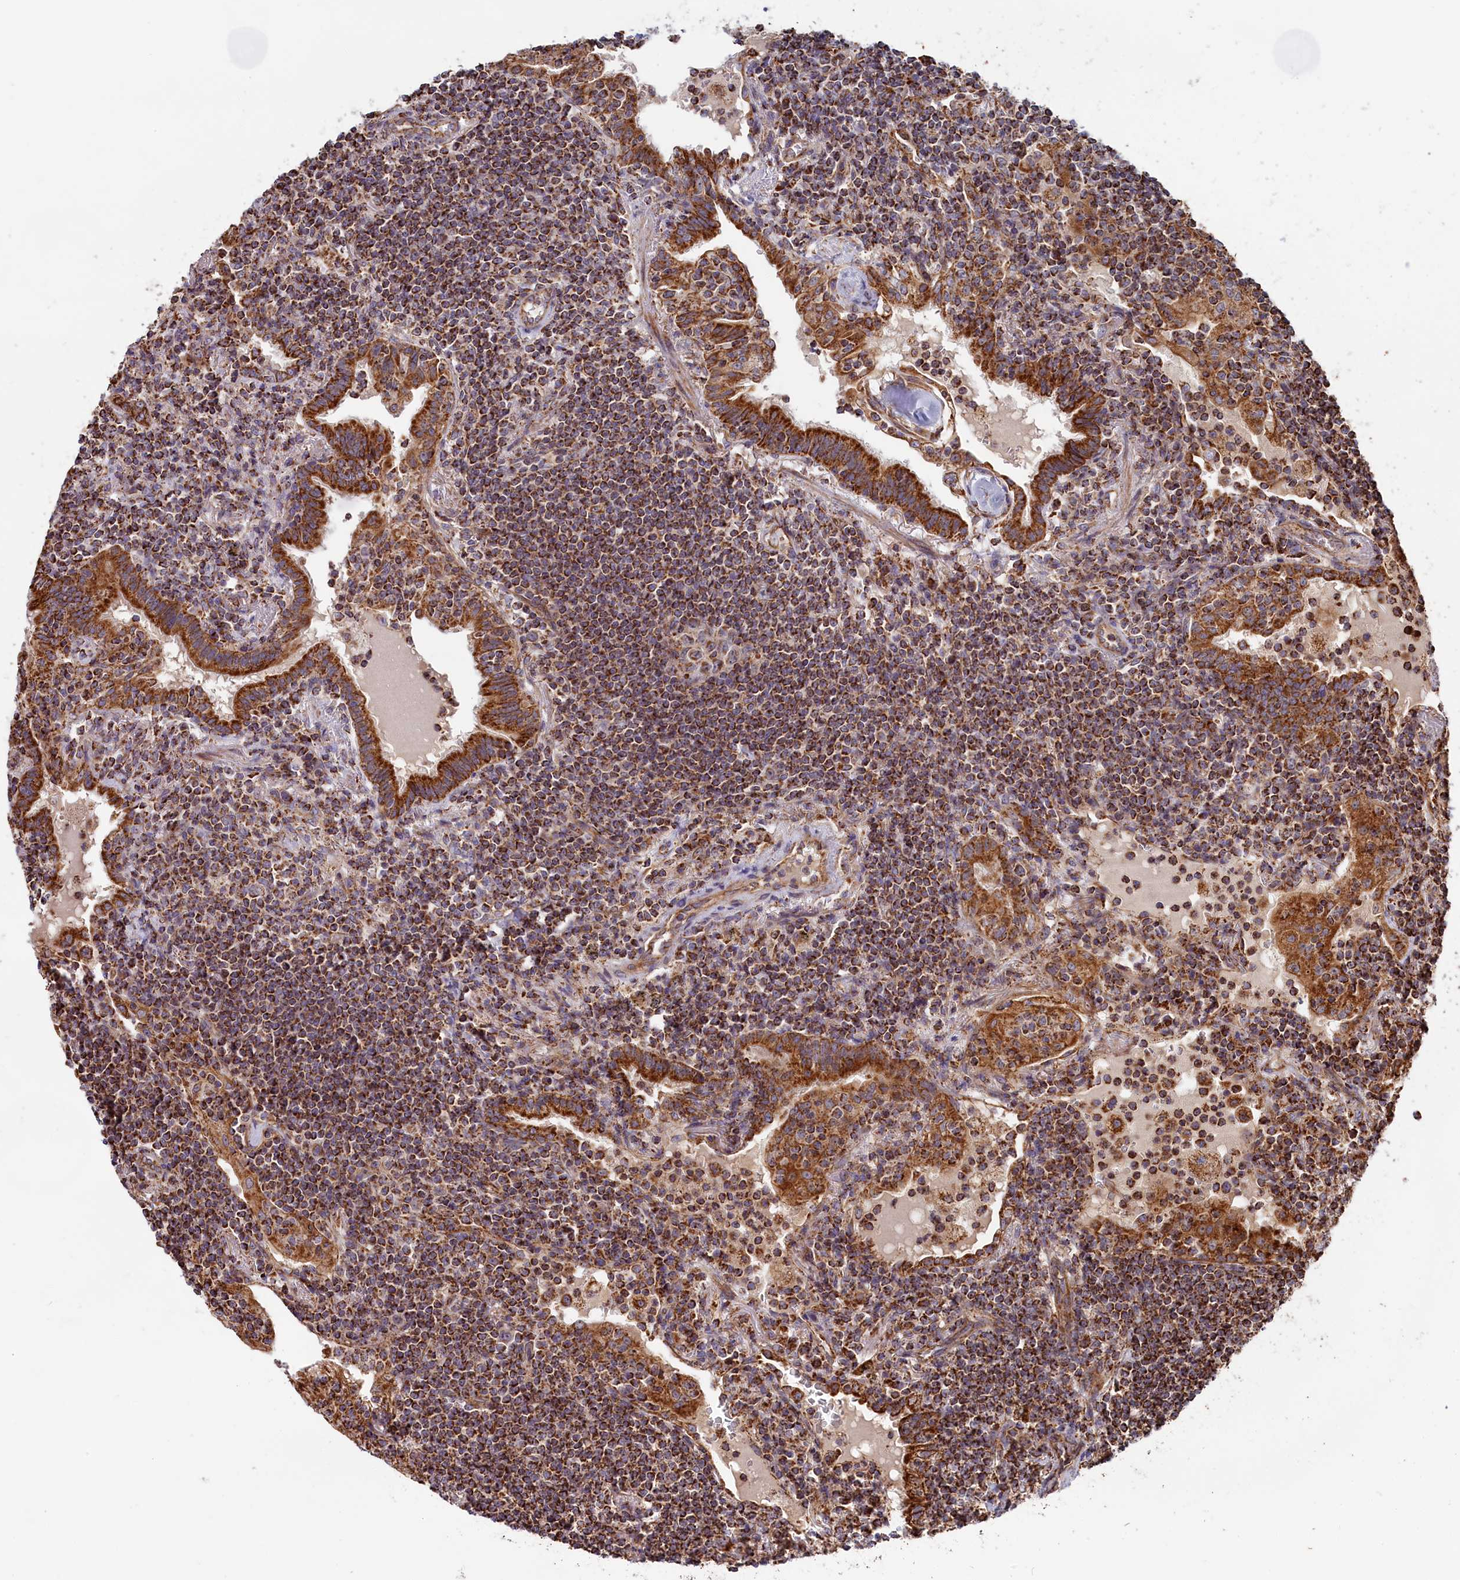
{"staining": {"intensity": "strong", "quantity": ">75%", "location": "cytoplasmic/membranous"}, "tissue": "lymphoma", "cell_type": "Tumor cells", "image_type": "cancer", "snomed": [{"axis": "morphology", "description": "Malignant lymphoma, non-Hodgkin's type, Low grade"}, {"axis": "topography", "description": "Lung"}], "caption": "Strong cytoplasmic/membranous positivity is appreciated in approximately >75% of tumor cells in lymphoma. (brown staining indicates protein expression, while blue staining denotes nuclei).", "gene": "MACROD1", "patient": {"sex": "female", "age": 71}}